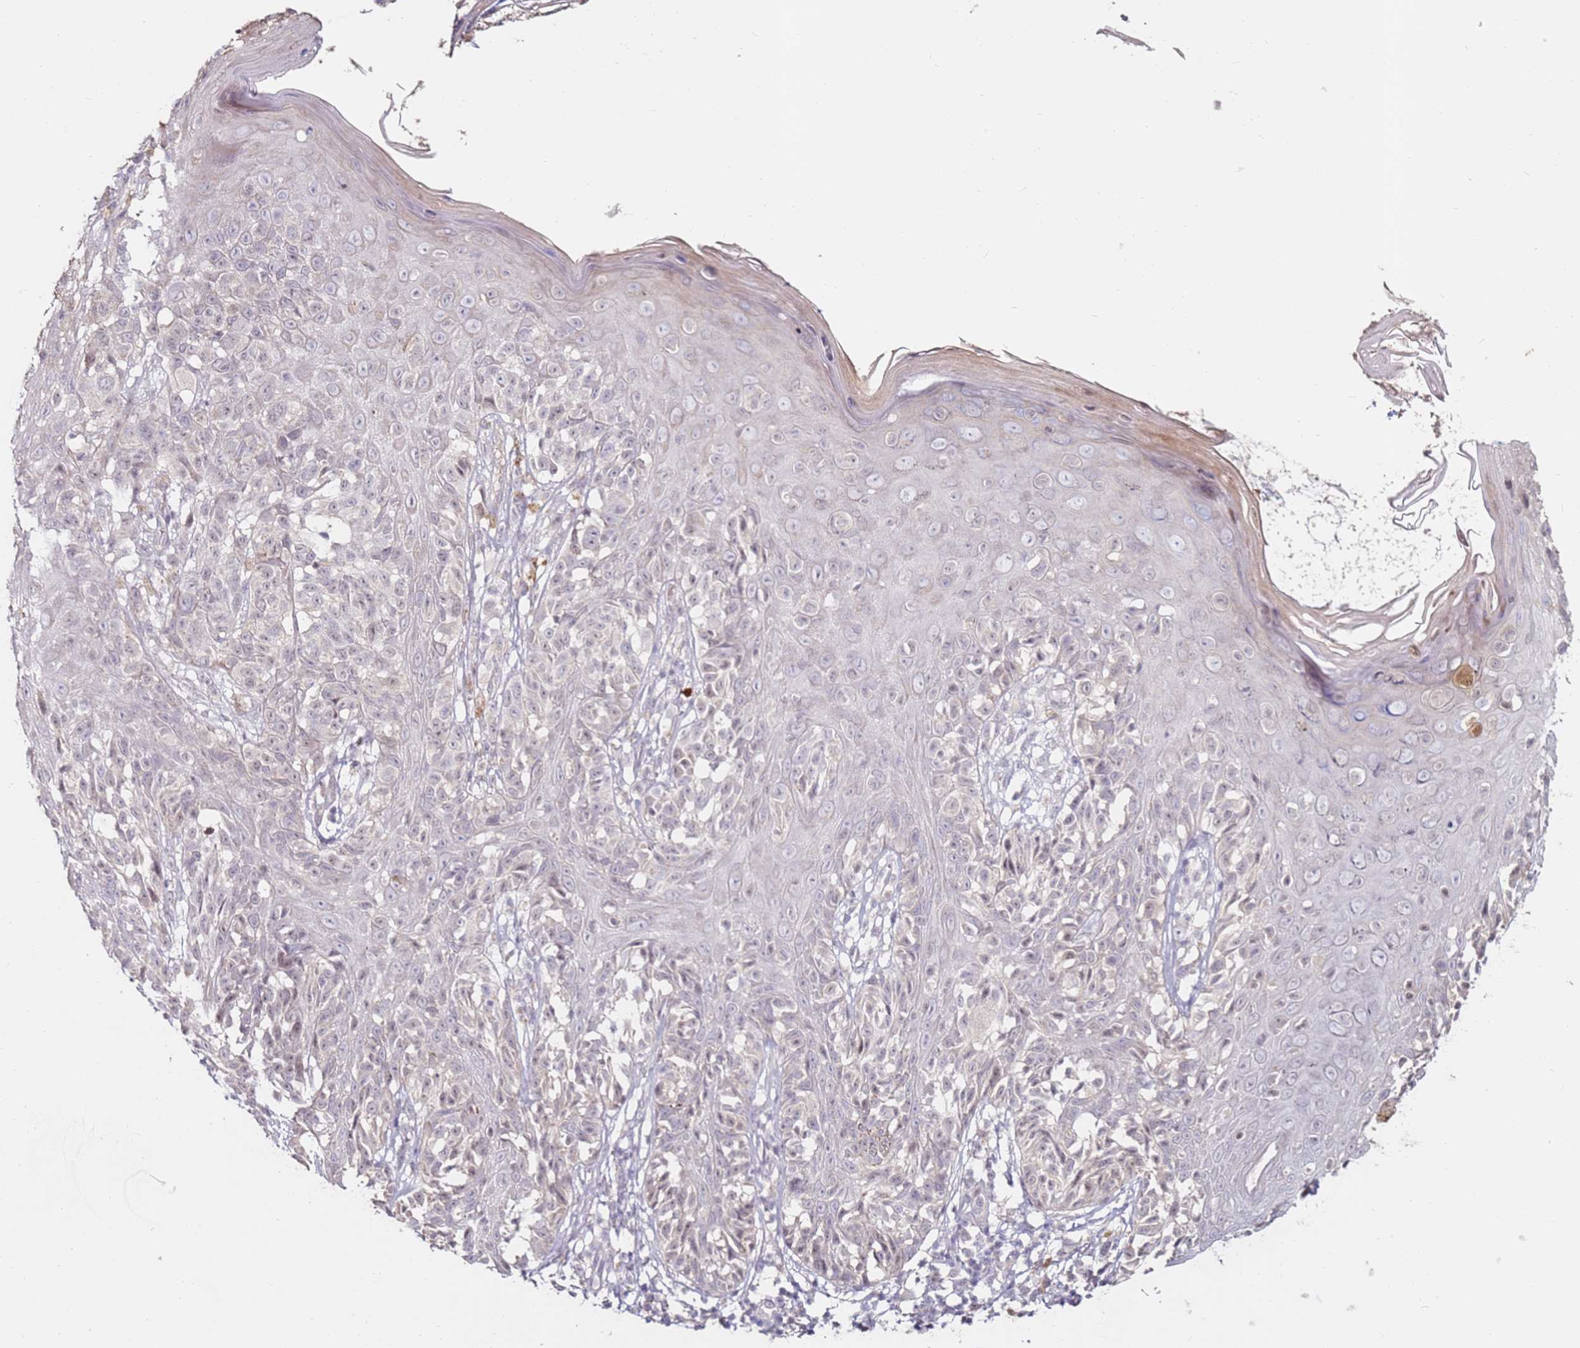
{"staining": {"intensity": "negative", "quantity": "none", "location": "none"}, "tissue": "melanoma", "cell_type": "Tumor cells", "image_type": "cancer", "snomed": [{"axis": "morphology", "description": "Malignant melanoma, NOS"}, {"axis": "topography", "description": "Skin"}], "caption": "A photomicrograph of human malignant melanoma is negative for staining in tumor cells. (DAB immunohistochemistry visualized using brightfield microscopy, high magnification).", "gene": "RARS2", "patient": {"sex": "male", "age": 38}}